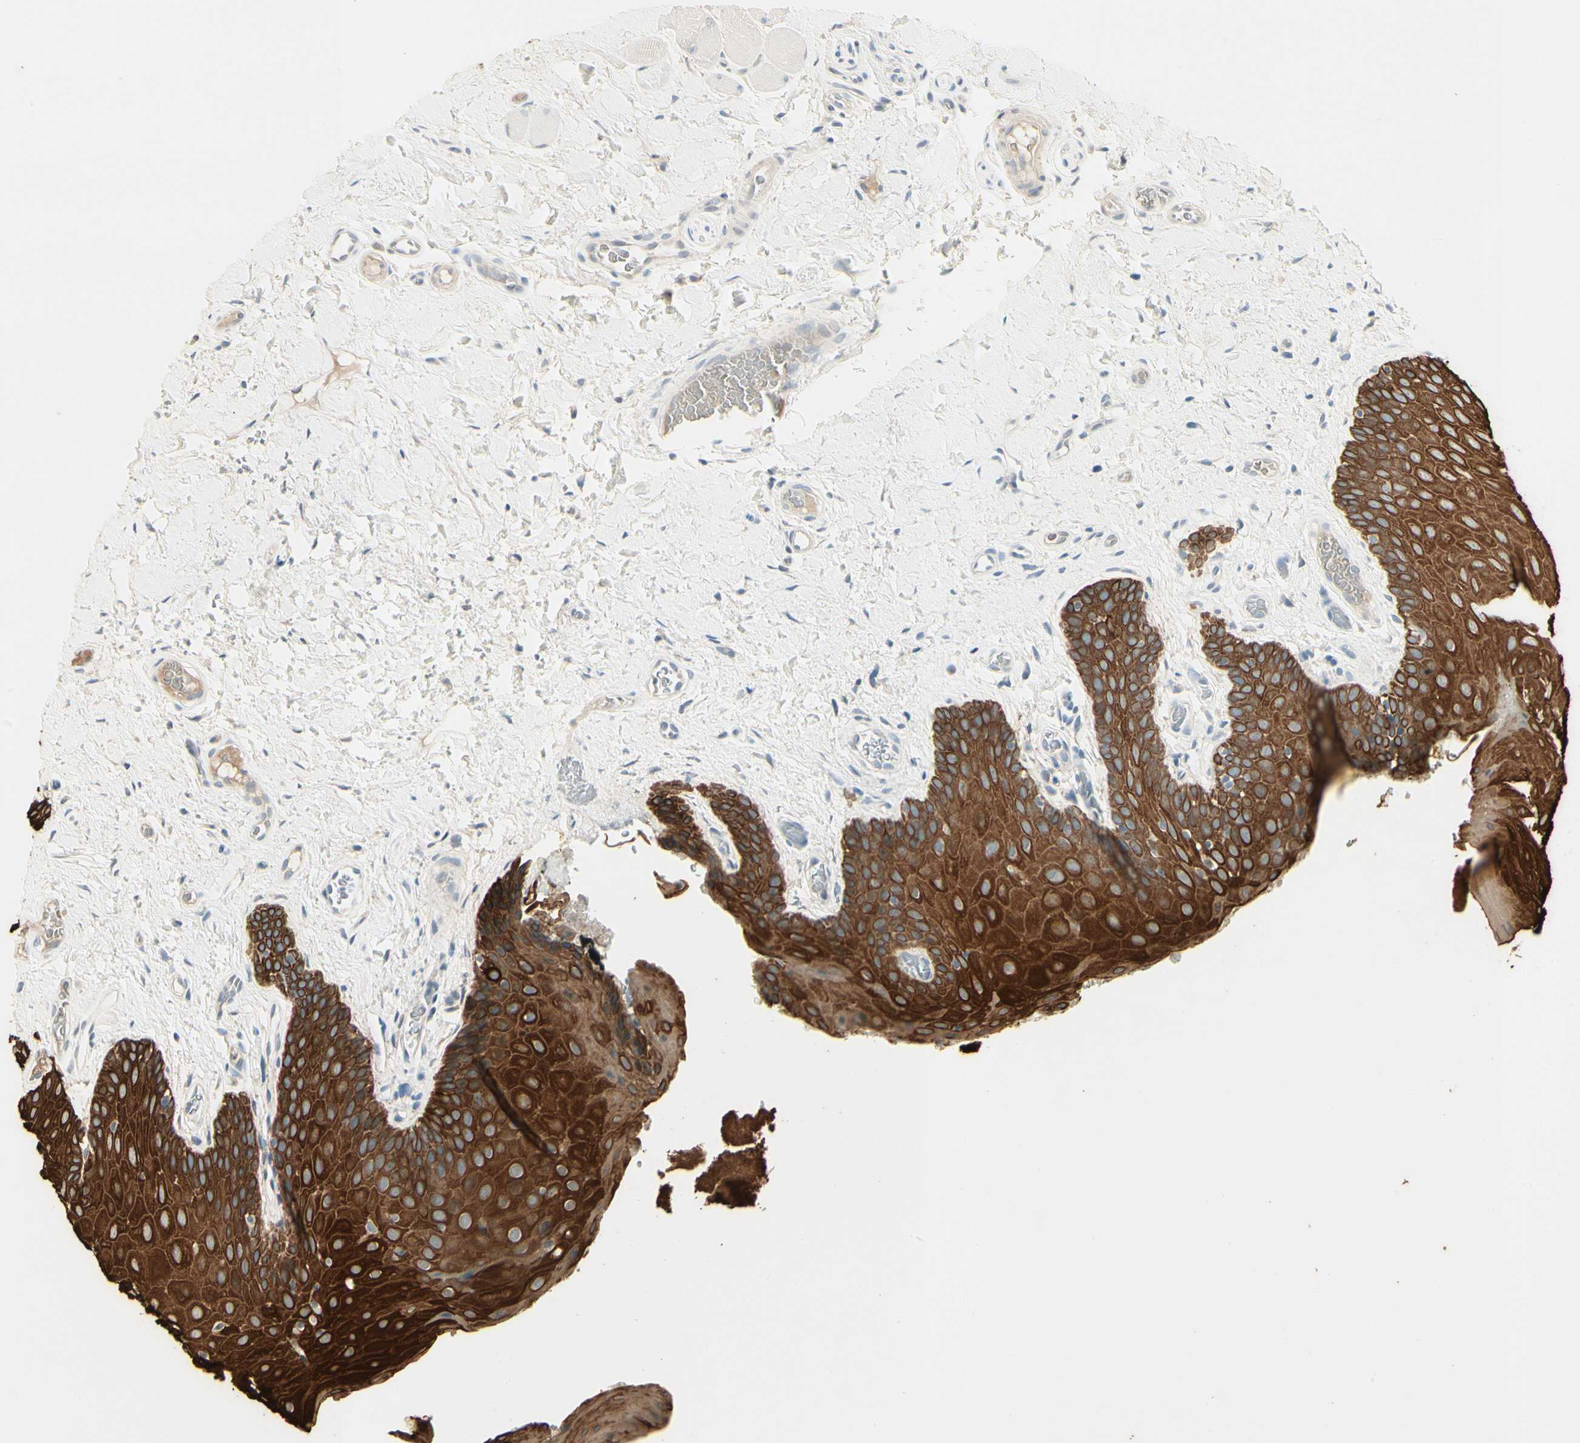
{"staining": {"intensity": "strong", "quantity": ">75%", "location": "cytoplasmic/membranous"}, "tissue": "oral mucosa", "cell_type": "Squamous epithelial cells", "image_type": "normal", "snomed": [{"axis": "morphology", "description": "Normal tissue, NOS"}, {"axis": "topography", "description": "Oral tissue"}], "caption": "Benign oral mucosa demonstrates strong cytoplasmic/membranous positivity in about >75% of squamous epithelial cells, visualized by immunohistochemistry.", "gene": "SKIL", "patient": {"sex": "male", "age": 54}}